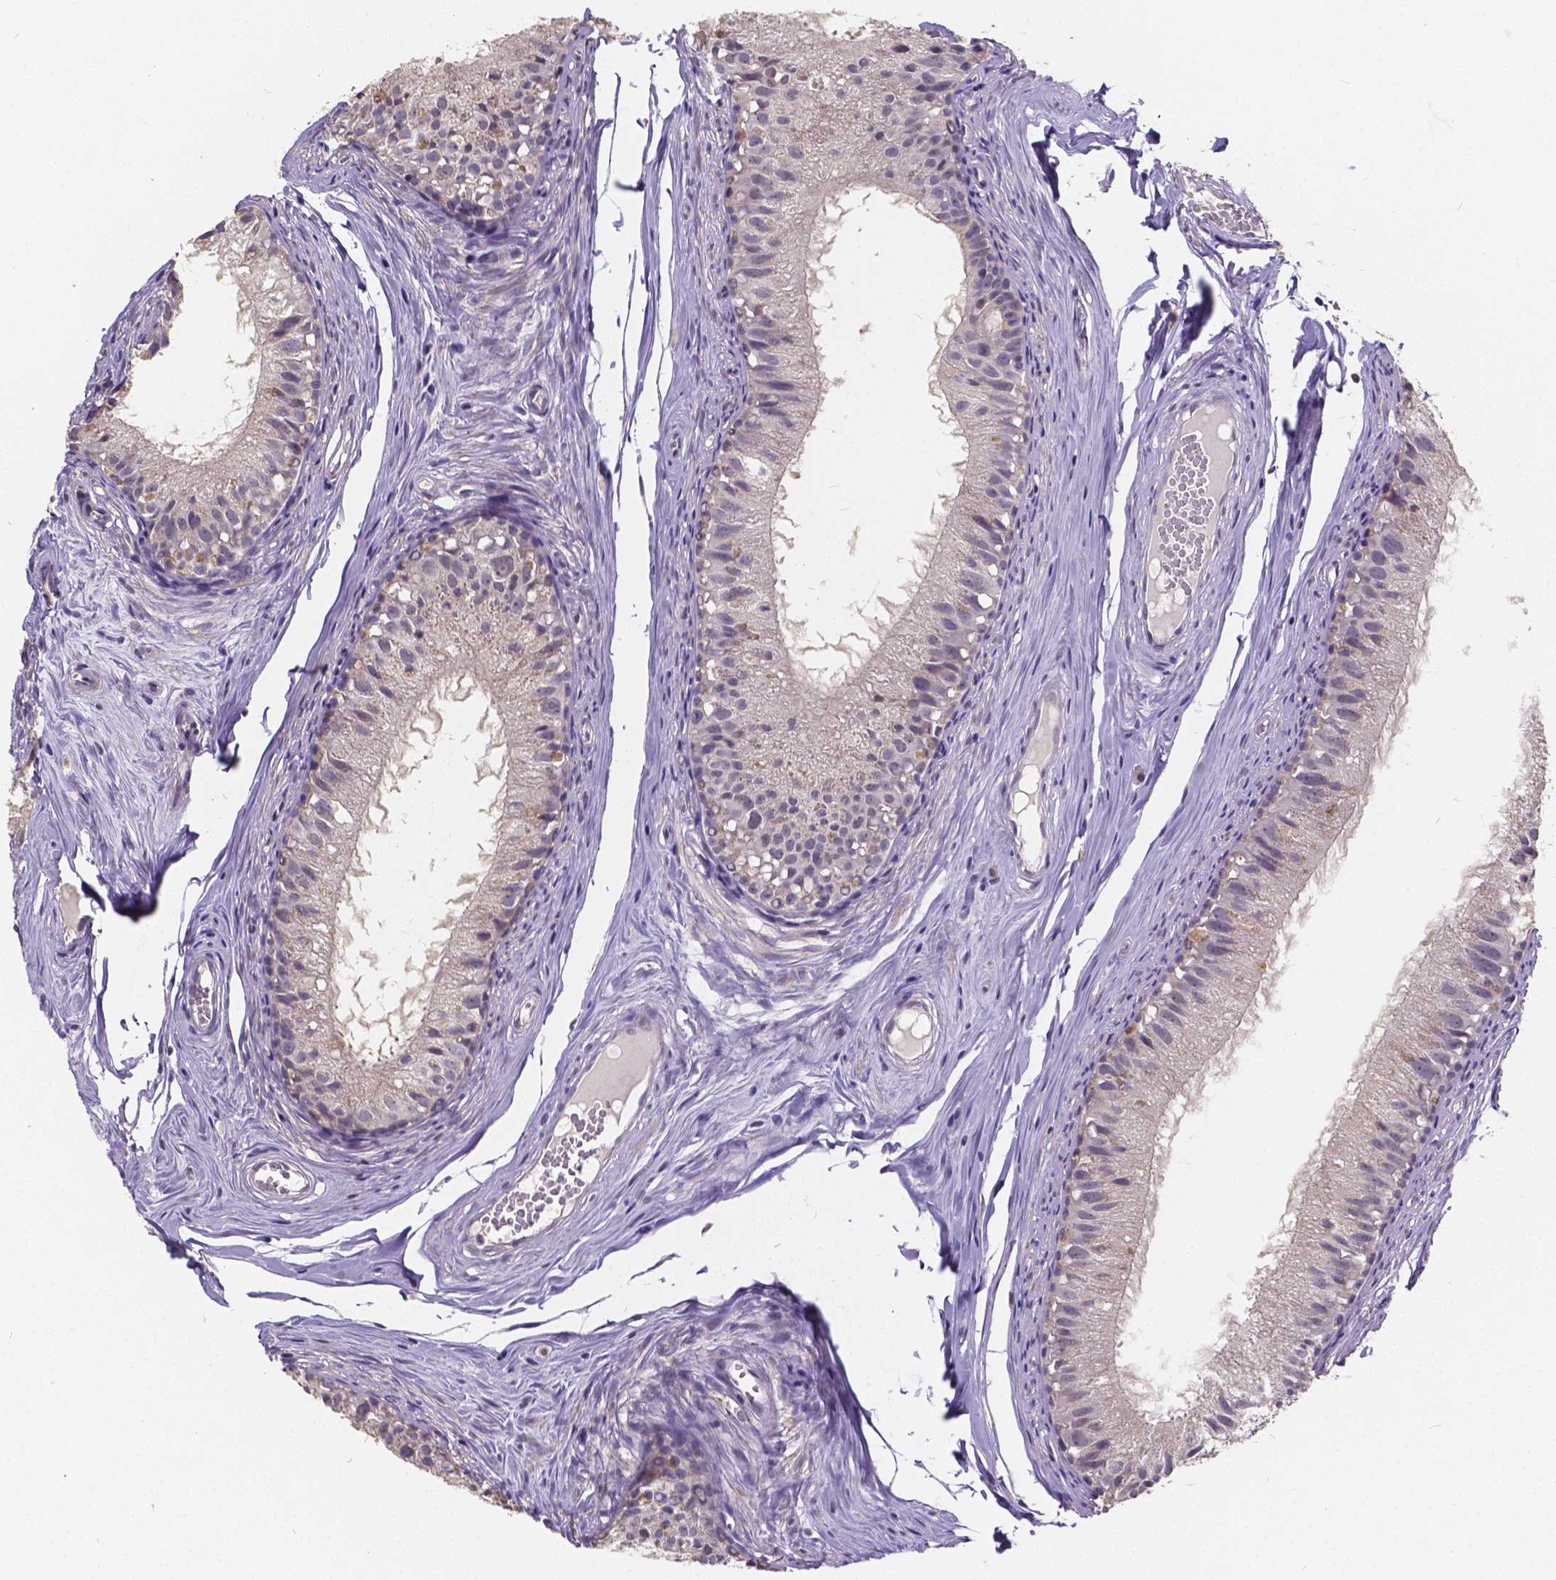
{"staining": {"intensity": "negative", "quantity": "none", "location": "none"}, "tissue": "epididymis", "cell_type": "Glandular cells", "image_type": "normal", "snomed": [{"axis": "morphology", "description": "Normal tissue, NOS"}, {"axis": "topography", "description": "Epididymis"}], "caption": "Protein analysis of normal epididymis shows no significant staining in glandular cells.", "gene": "CTNNA2", "patient": {"sex": "male", "age": 45}}